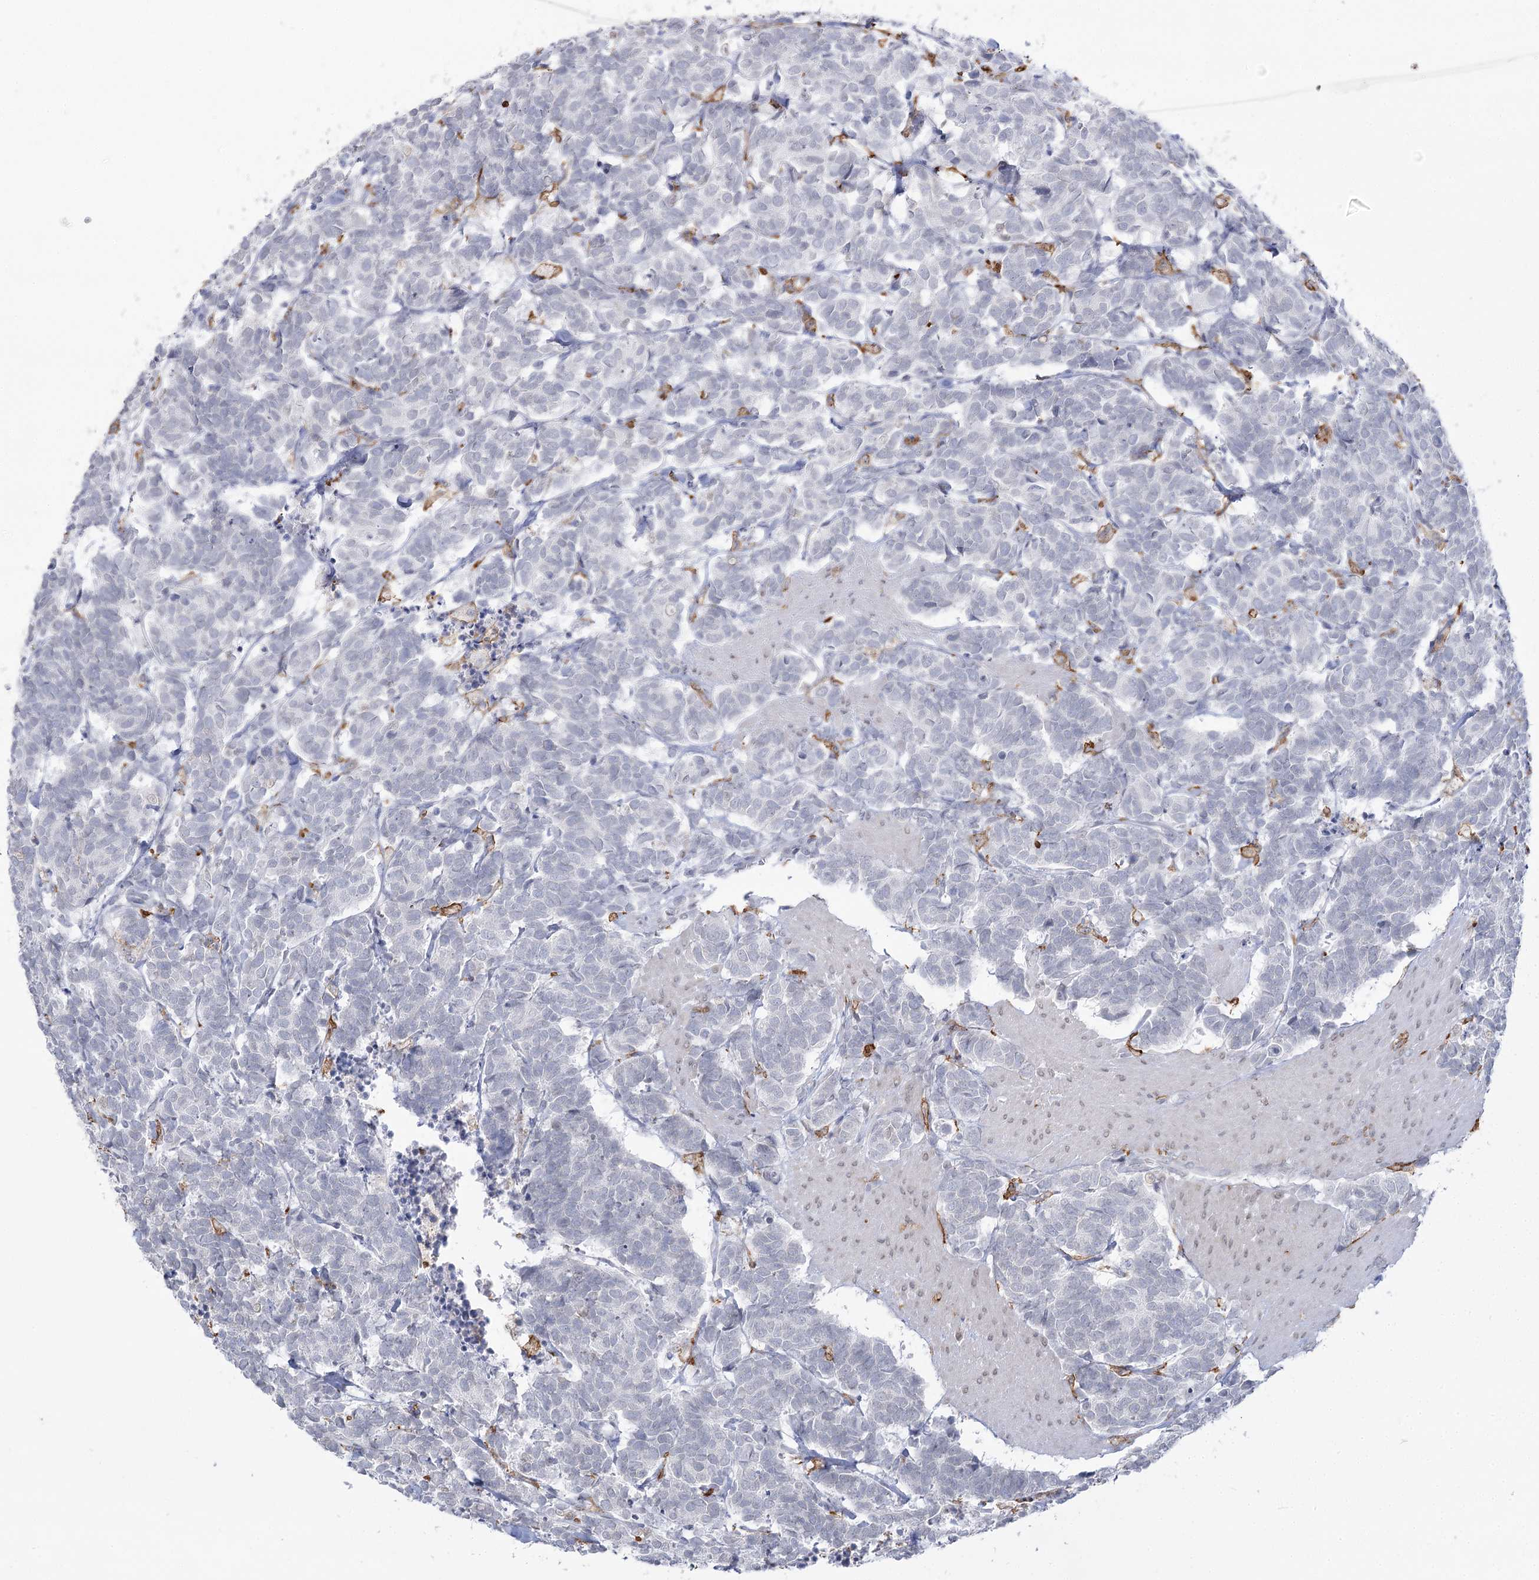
{"staining": {"intensity": "negative", "quantity": "none", "location": "none"}, "tissue": "carcinoid", "cell_type": "Tumor cells", "image_type": "cancer", "snomed": [{"axis": "morphology", "description": "Carcinoma, NOS"}, {"axis": "morphology", "description": "Carcinoid, malignant, NOS"}, {"axis": "topography", "description": "Urinary bladder"}], "caption": "DAB immunohistochemical staining of carcinoid displays no significant staining in tumor cells. Brightfield microscopy of immunohistochemistry stained with DAB (3,3'-diaminobenzidine) (brown) and hematoxylin (blue), captured at high magnification.", "gene": "C11orf1", "patient": {"sex": "male", "age": 57}}